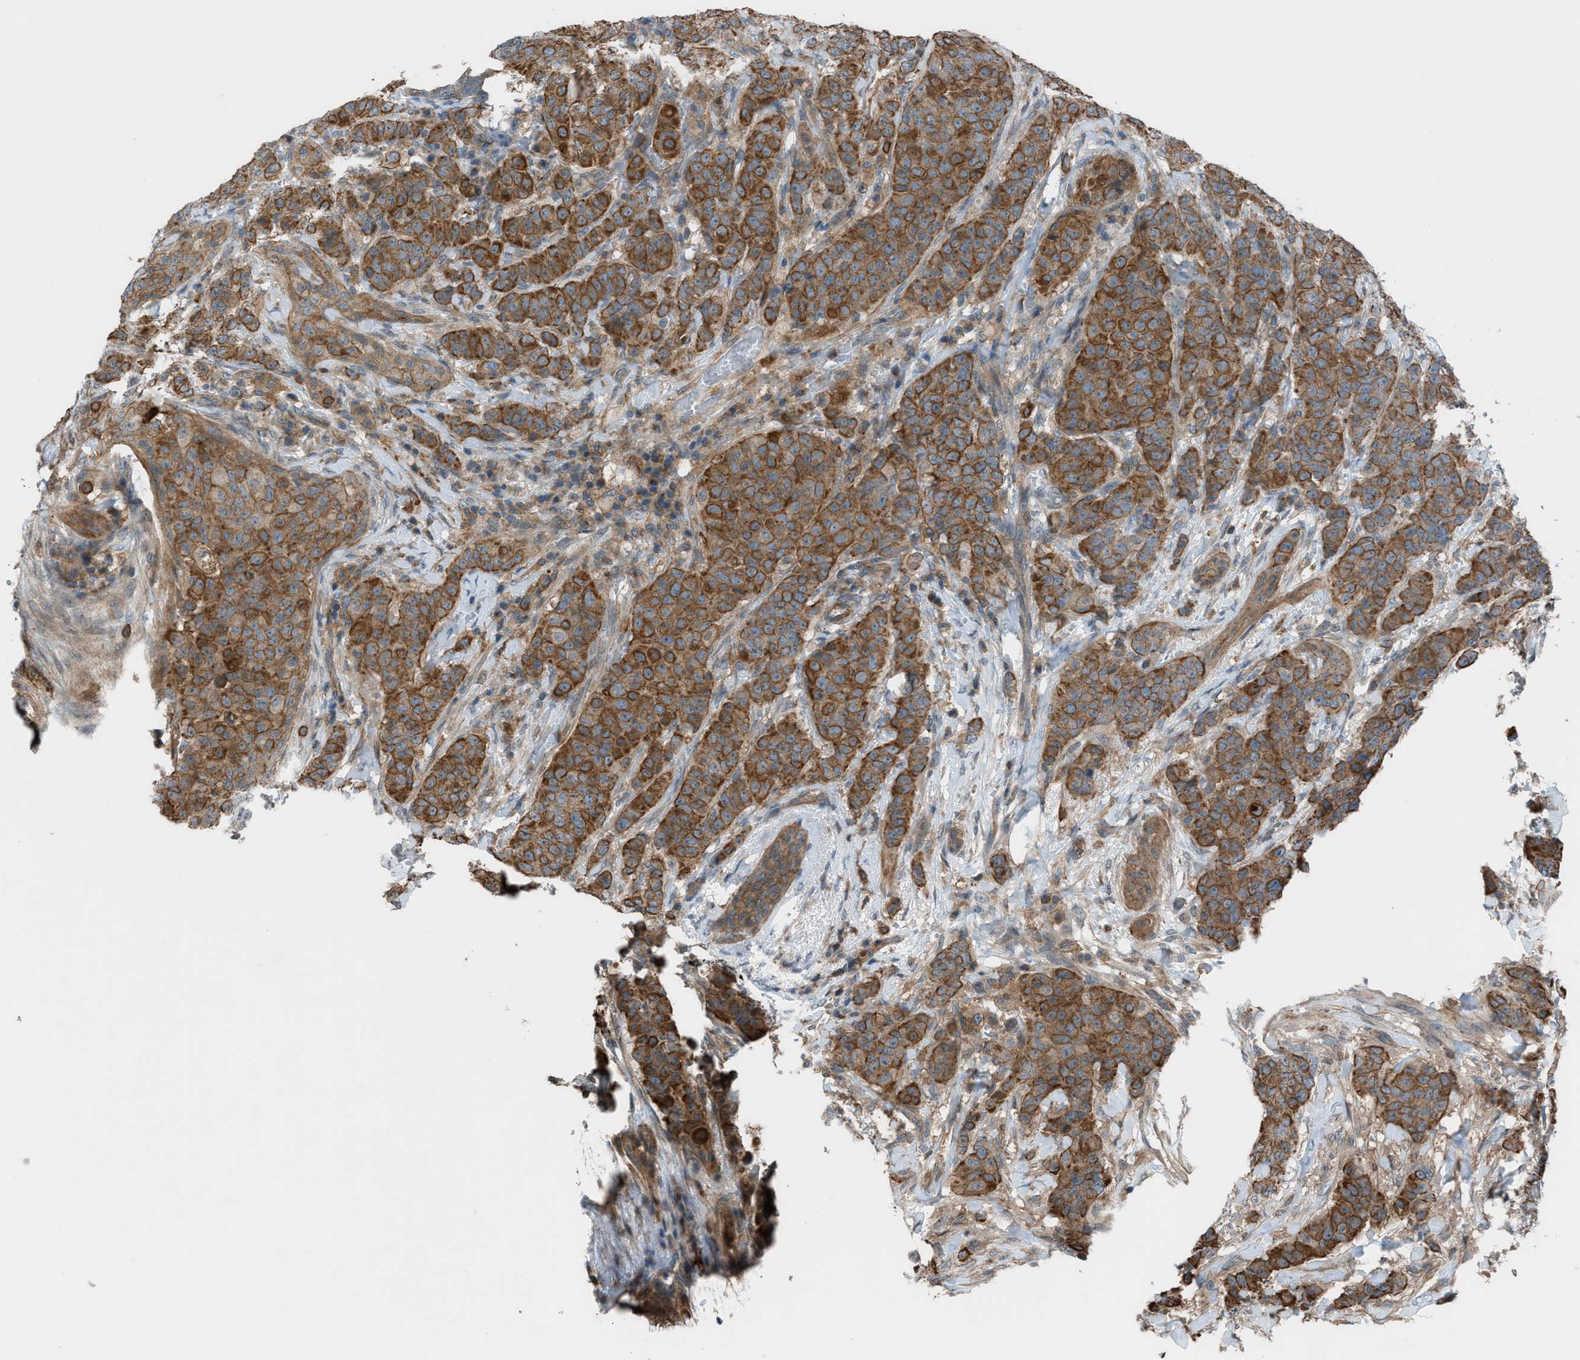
{"staining": {"intensity": "strong", "quantity": ">75%", "location": "cytoplasmic/membranous"}, "tissue": "breast cancer", "cell_type": "Tumor cells", "image_type": "cancer", "snomed": [{"axis": "morphology", "description": "Normal tissue, NOS"}, {"axis": "morphology", "description": "Duct carcinoma"}, {"axis": "topography", "description": "Breast"}], "caption": "Immunohistochemical staining of intraductal carcinoma (breast) demonstrates high levels of strong cytoplasmic/membranous protein expression in approximately >75% of tumor cells.", "gene": "DYRK1A", "patient": {"sex": "female", "age": 40}}